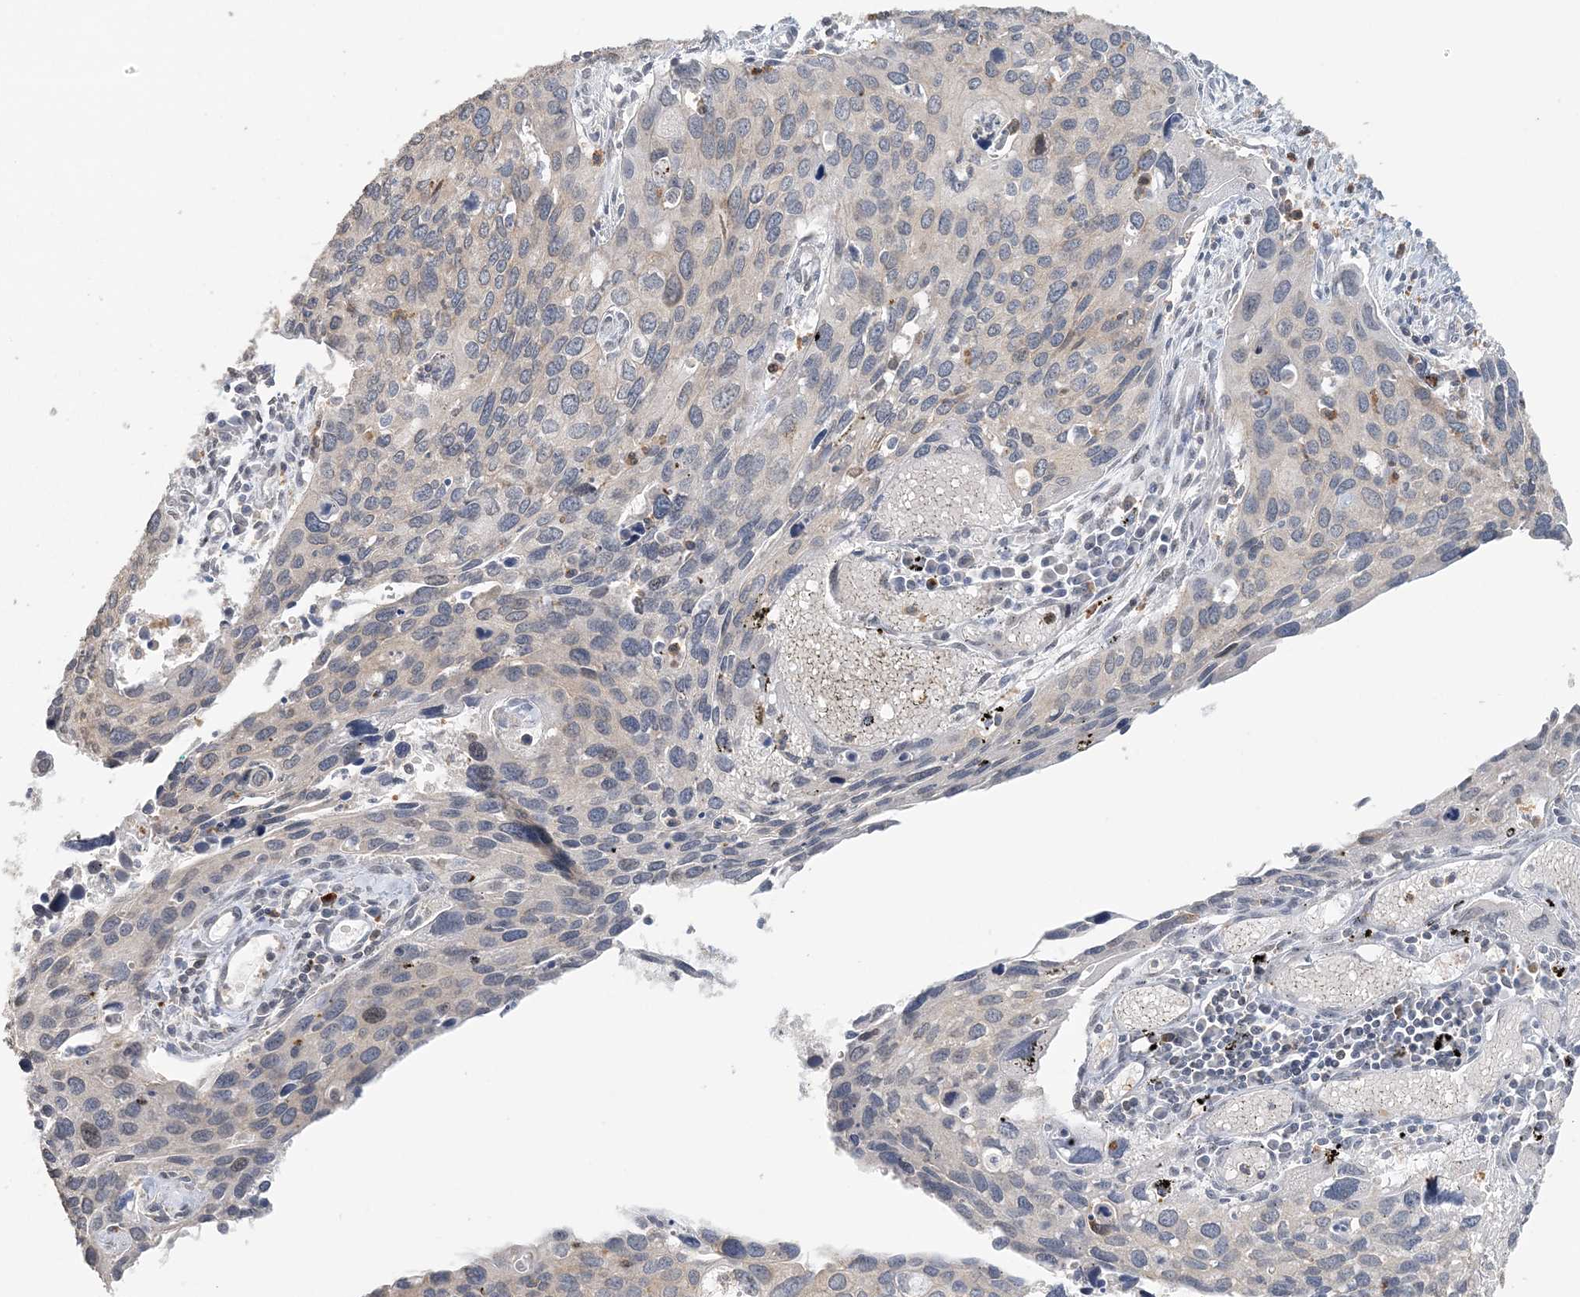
{"staining": {"intensity": "negative", "quantity": "none", "location": "none"}, "tissue": "cervical cancer", "cell_type": "Tumor cells", "image_type": "cancer", "snomed": [{"axis": "morphology", "description": "Squamous cell carcinoma, NOS"}, {"axis": "topography", "description": "Cervix"}], "caption": "Tumor cells are negative for brown protein staining in cervical cancer.", "gene": "FAM110A", "patient": {"sex": "female", "age": 55}}